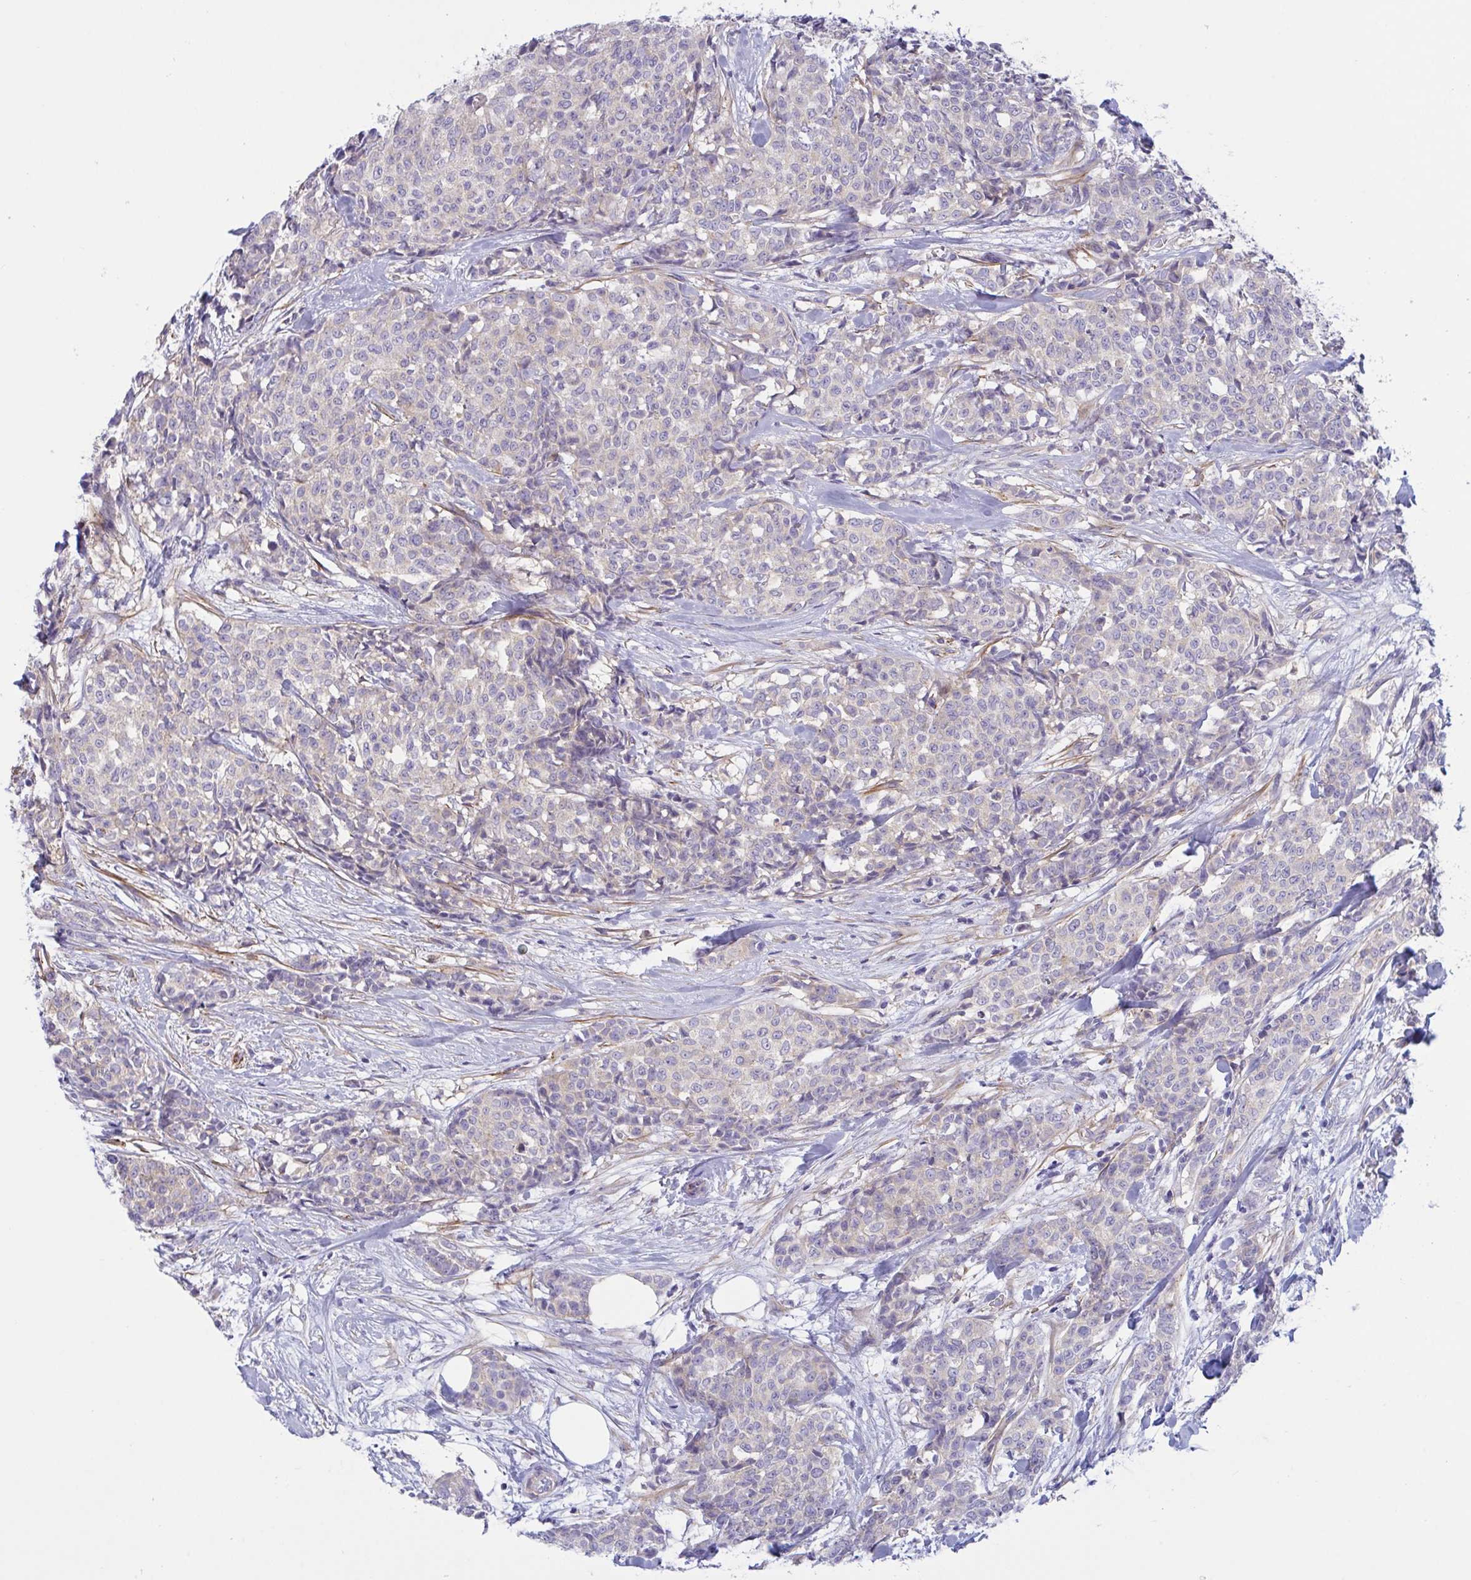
{"staining": {"intensity": "negative", "quantity": "none", "location": "none"}, "tissue": "breast cancer", "cell_type": "Tumor cells", "image_type": "cancer", "snomed": [{"axis": "morphology", "description": "Duct carcinoma"}, {"axis": "topography", "description": "Breast"}], "caption": "Breast cancer was stained to show a protein in brown. There is no significant positivity in tumor cells.", "gene": "OXLD1", "patient": {"sex": "female", "age": 91}}